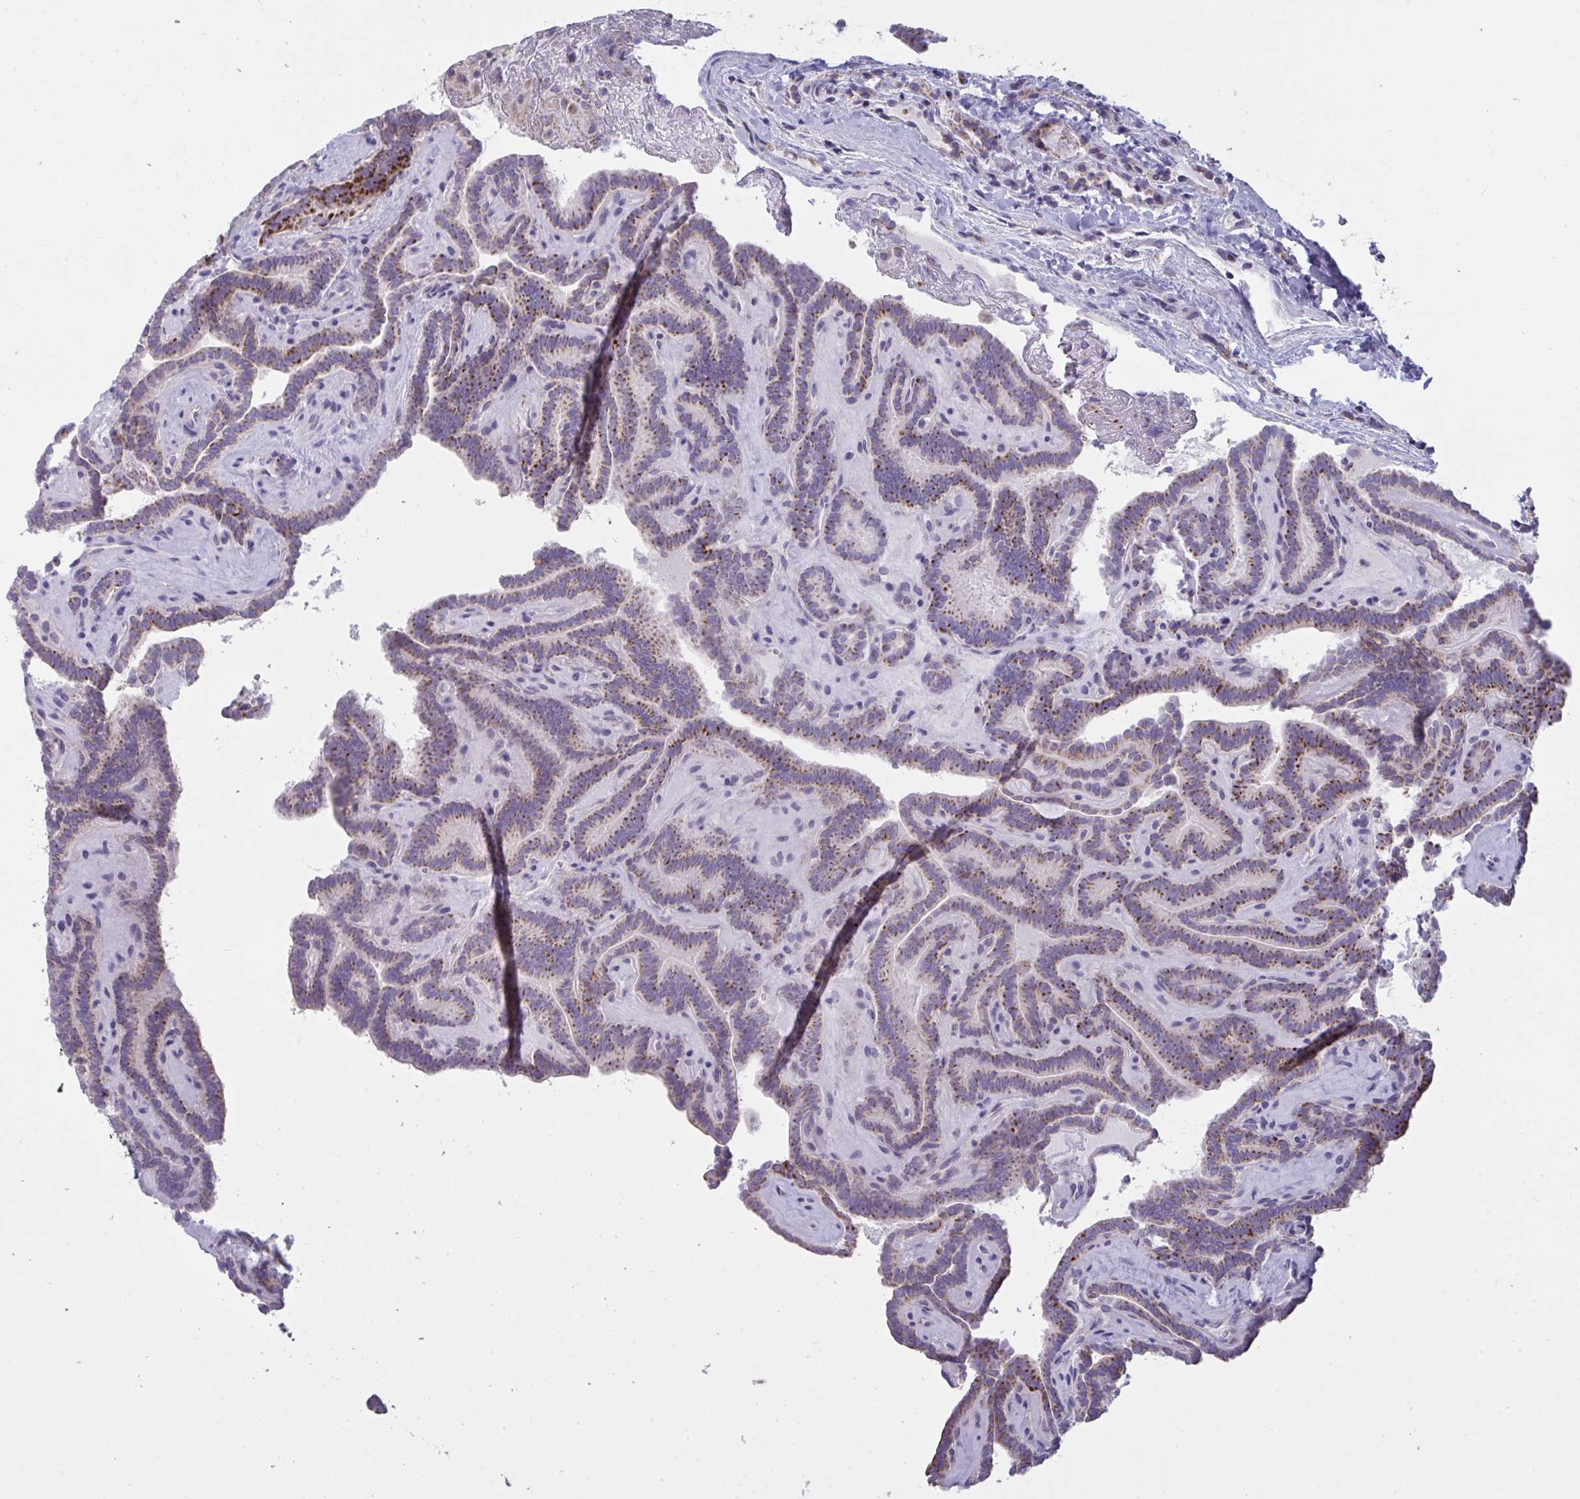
{"staining": {"intensity": "moderate", "quantity": ">75%", "location": "cytoplasmic/membranous"}, "tissue": "thyroid cancer", "cell_type": "Tumor cells", "image_type": "cancer", "snomed": [{"axis": "morphology", "description": "Papillary adenocarcinoma, NOS"}, {"axis": "topography", "description": "Thyroid gland"}], "caption": "A brown stain labels moderate cytoplasmic/membranous positivity of a protein in human thyroid cancer (papillary adenocarcinoma) tumor cells. Immunohistochemistry (ihc) stains the protein of interest in brown and the nuclei are stained blue.", "gene": "MICOS10", "patient": {"sex": "female", "age": 21}}